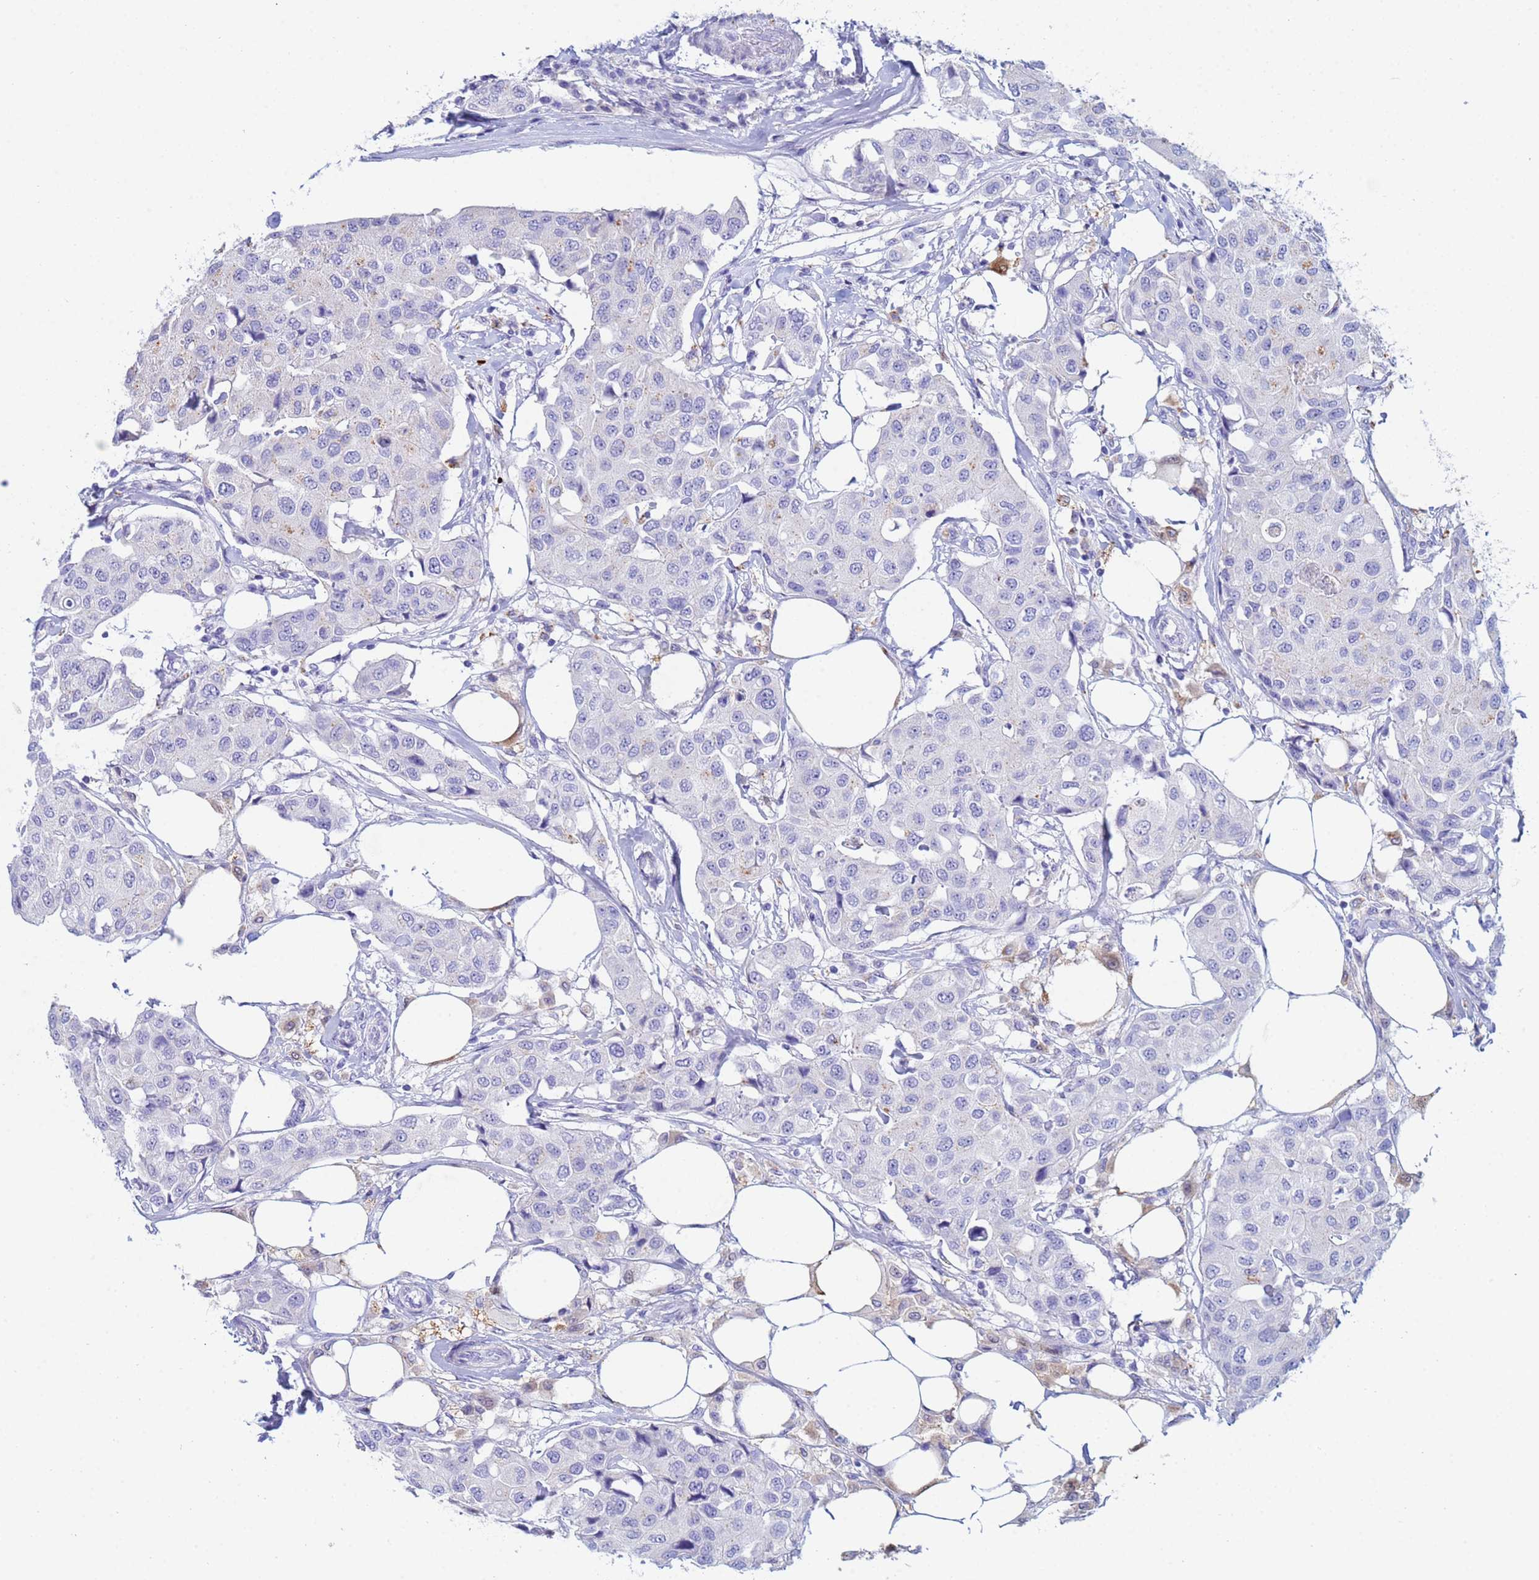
{"staining": {"intensity": "negative", "quantity": "none", "location": "none"}, "tissue": "breast cancer", "cell_type": "Tumor cells", "image_type": "cancer", "snomed": [{"axis": "morphology", "description": "Duct carcinoma"}, {"axis": "topography", "description": "Breast"}], "caption": "IHC of breast cancer reveals no staining in tumor cells. The staining is performed using DAB (3,3'-diaminobenzidine) brown chromogen with nuclei counter-stained in using hematoxylin.", "gene": "CSTB", "patient": {"sex": "female", "age": 80}}